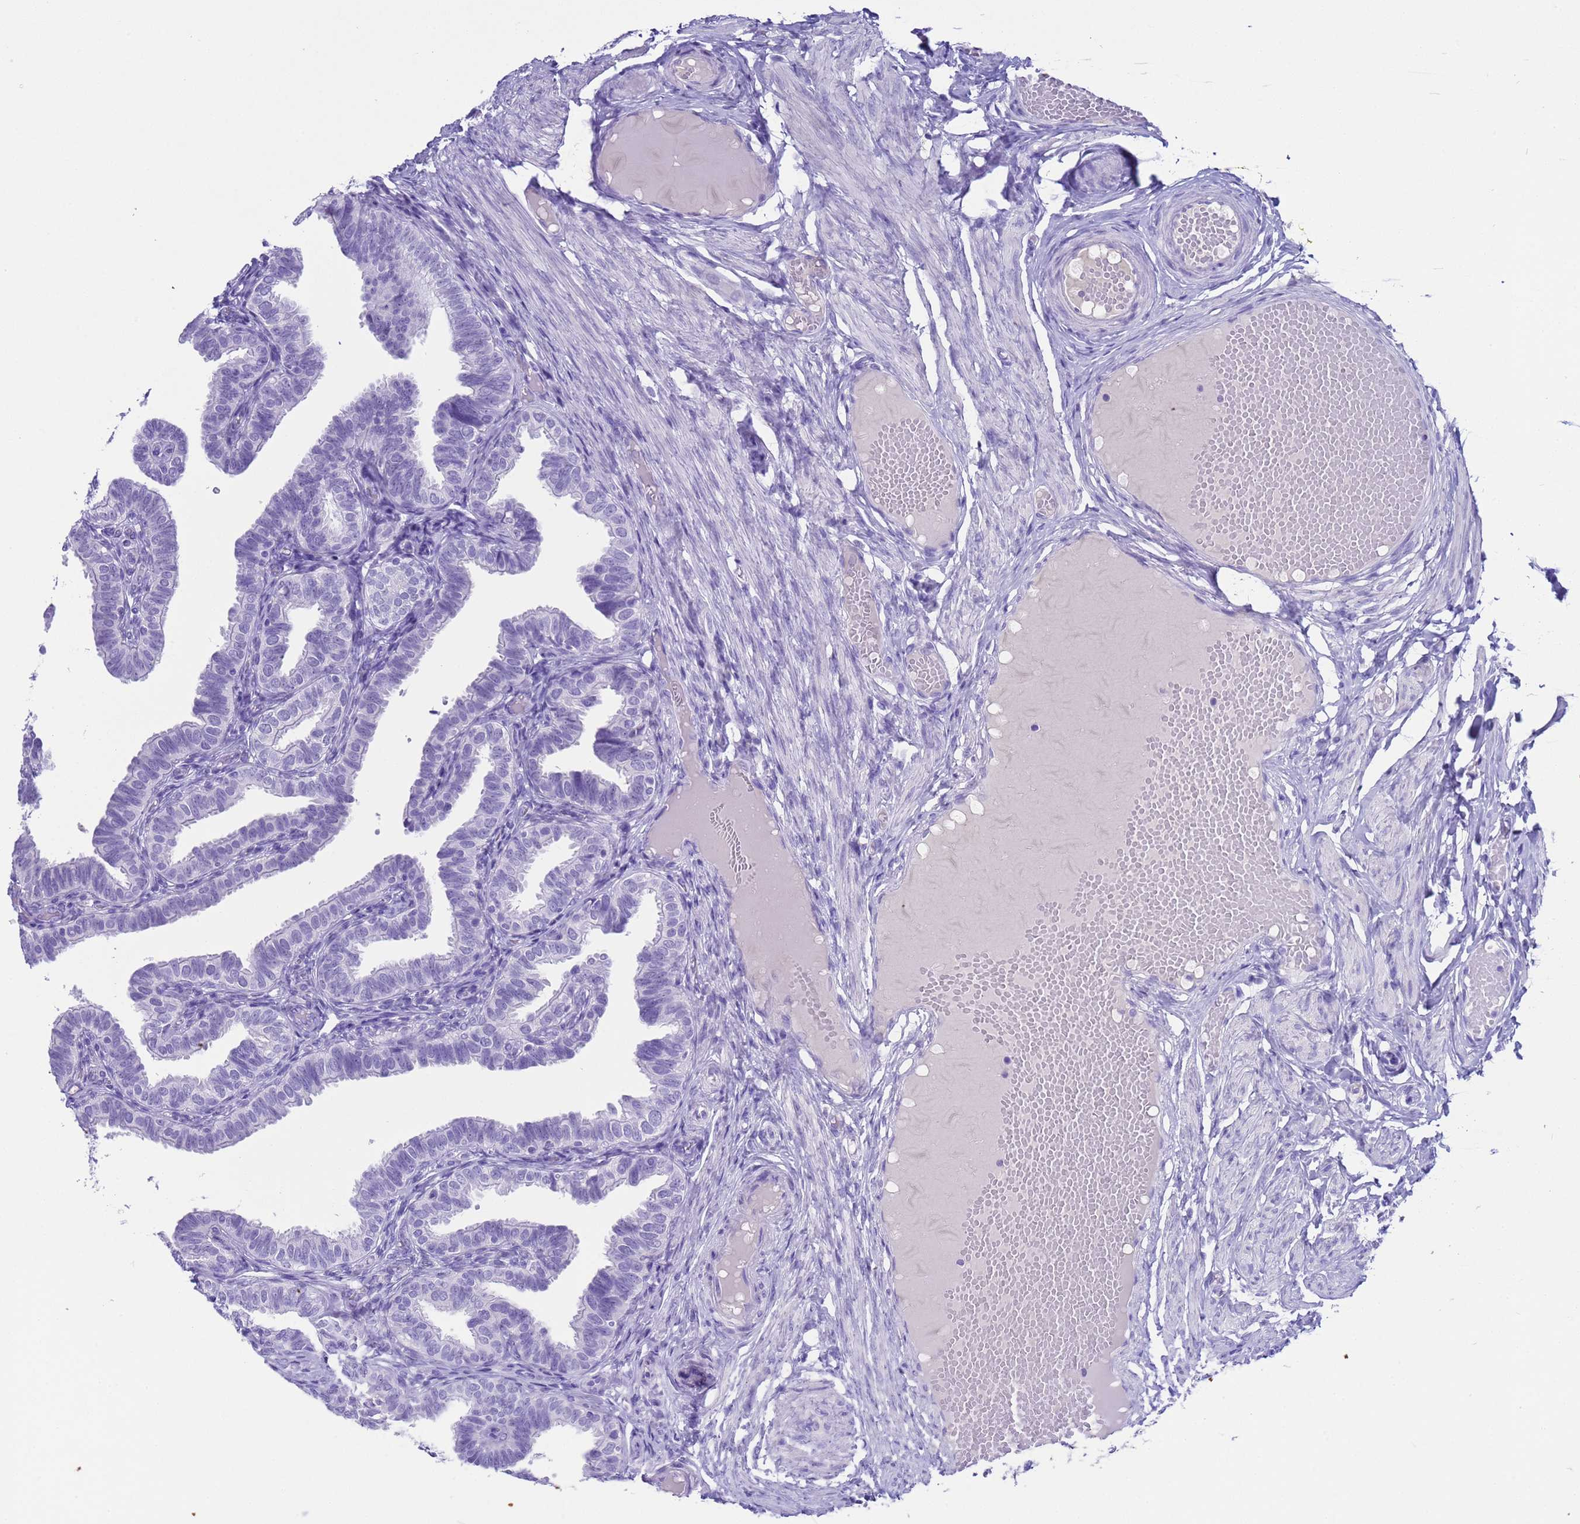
{"staining": {"intensity": "negative", "quantity": "none", "location": "none"}, "tissue": "fallopian tube", "cell_type": "Glandular cells", "image_type": "normal", "snomed": [{"axis": "morphology", "description": "Normal tissue, NOS"}, {"axis": "topography", "description": "Fallopian tube"}], "caption": "Immunohistochemical staining of unremarkable fallopian tube displays no significant expression in glandular cells. Brightfield microscopy of IHC stained with DAB (3,3'-diaminobenzidine) (brown) and hematoxylin (blue), captured at high magnification.", "gene": "CKM", "patient": {"sex": "female", "age": 39}}